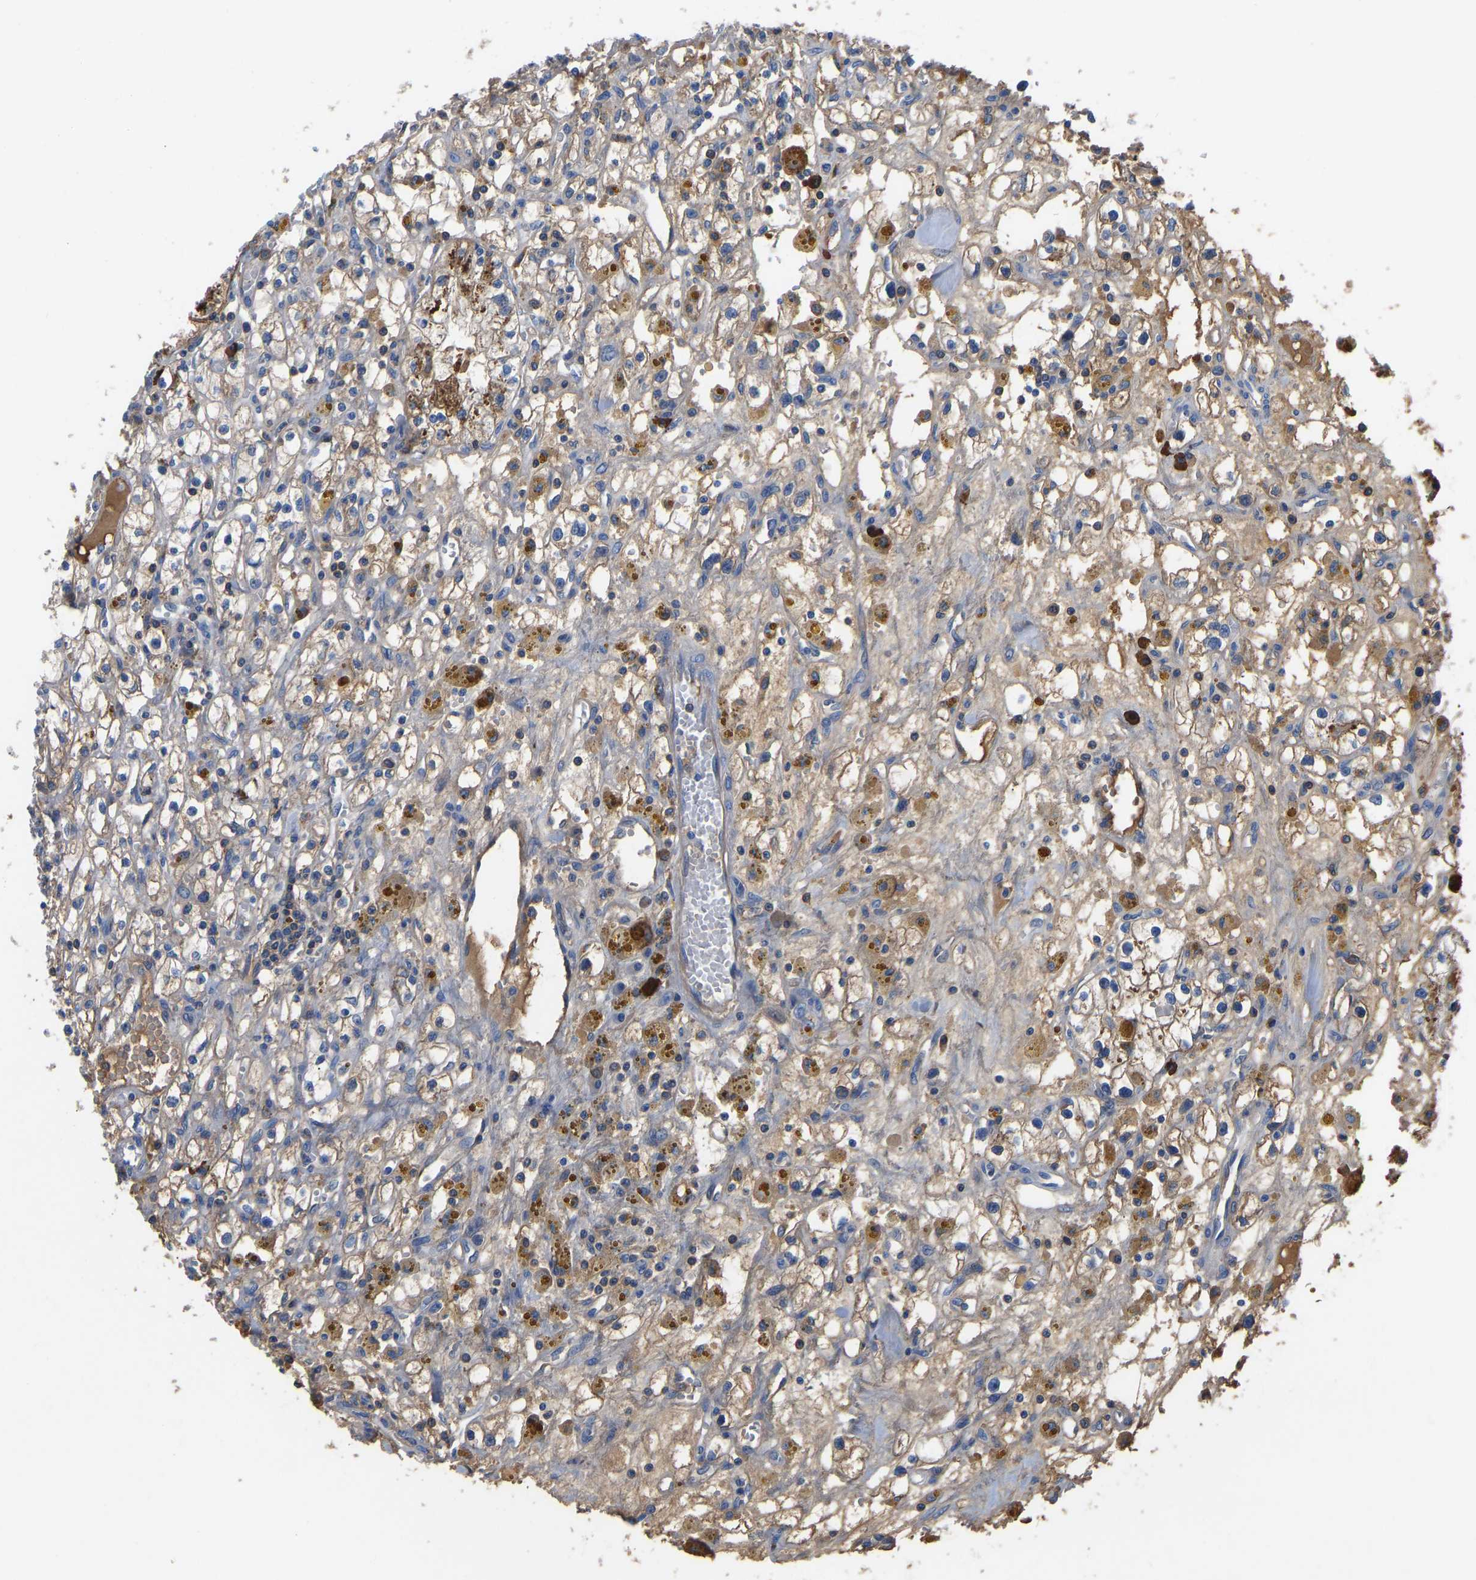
{"staining": {"intensity": "moderate", "quantity": "25%-75%", "location": "cytoplasmic/membranous"}, "tissue": "renal cancer", "cell_type": "Tumor cells", "image_type": "cancer", "snomed": [{"axis": "morphology", "description": "Adenocarcinoma, NOS"}, {"axis": "topography", "description": "Kidney"}], "caption": "High-magnification brightfield microscopy of renal adenocarcinoma stained with DAB (3,3'-diaminobenzidine) (brown) and counterstained with hematoxylin (blue). tumor cells exhibit moderate cytoplasmic/membranous expression is identified in approximately25%-75% of cells. The protein is shown in brown color, while the nuclei are stained blue.", "gene": "HSPG2", "patient": {"sex": "male", "age": 56}}